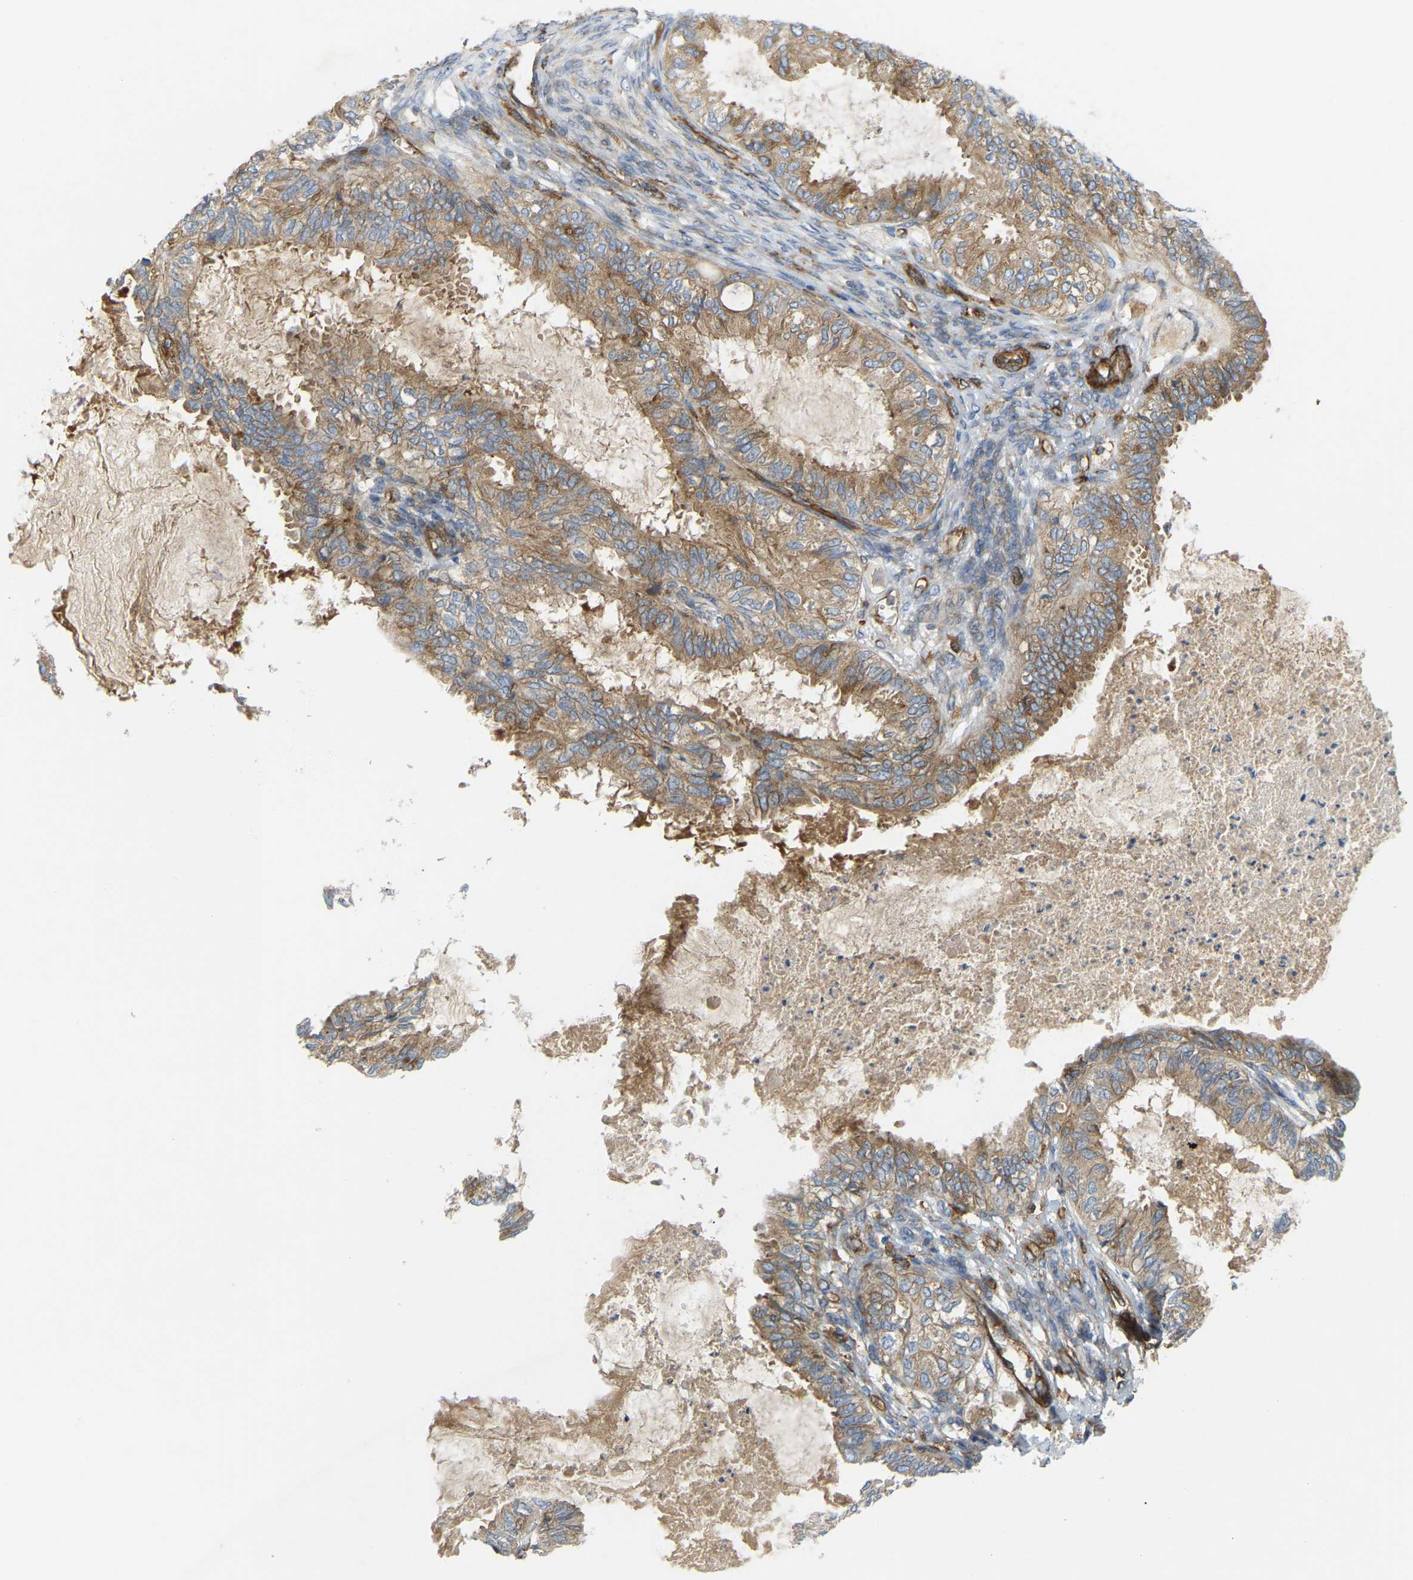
{"staining": {"intensity": "moderate", "quantity": ">75%", "location": "cytoplasmic/membranous"}, "tissue": "cervical cancer", "cell_type": "Tumor cells", "image_type": "cancer", "snomed": [{"axis": "morphology", "description": "Normal tissue, NOS"}, {"axis": "morphology", "description": "Adenocarcinoma, NOS"}, {"axis": "topography", "description": "Cervix"}, {"axis": "topography", "description": "Endometrium"}], "caption": "Immunohistochemical staining of cervical cancer reveals moderate cytoplasmic/membranous protein expression in about >75% of tumor cells.", "gene": "PICALM", "patient": {"sex": "female", "age": 86}}